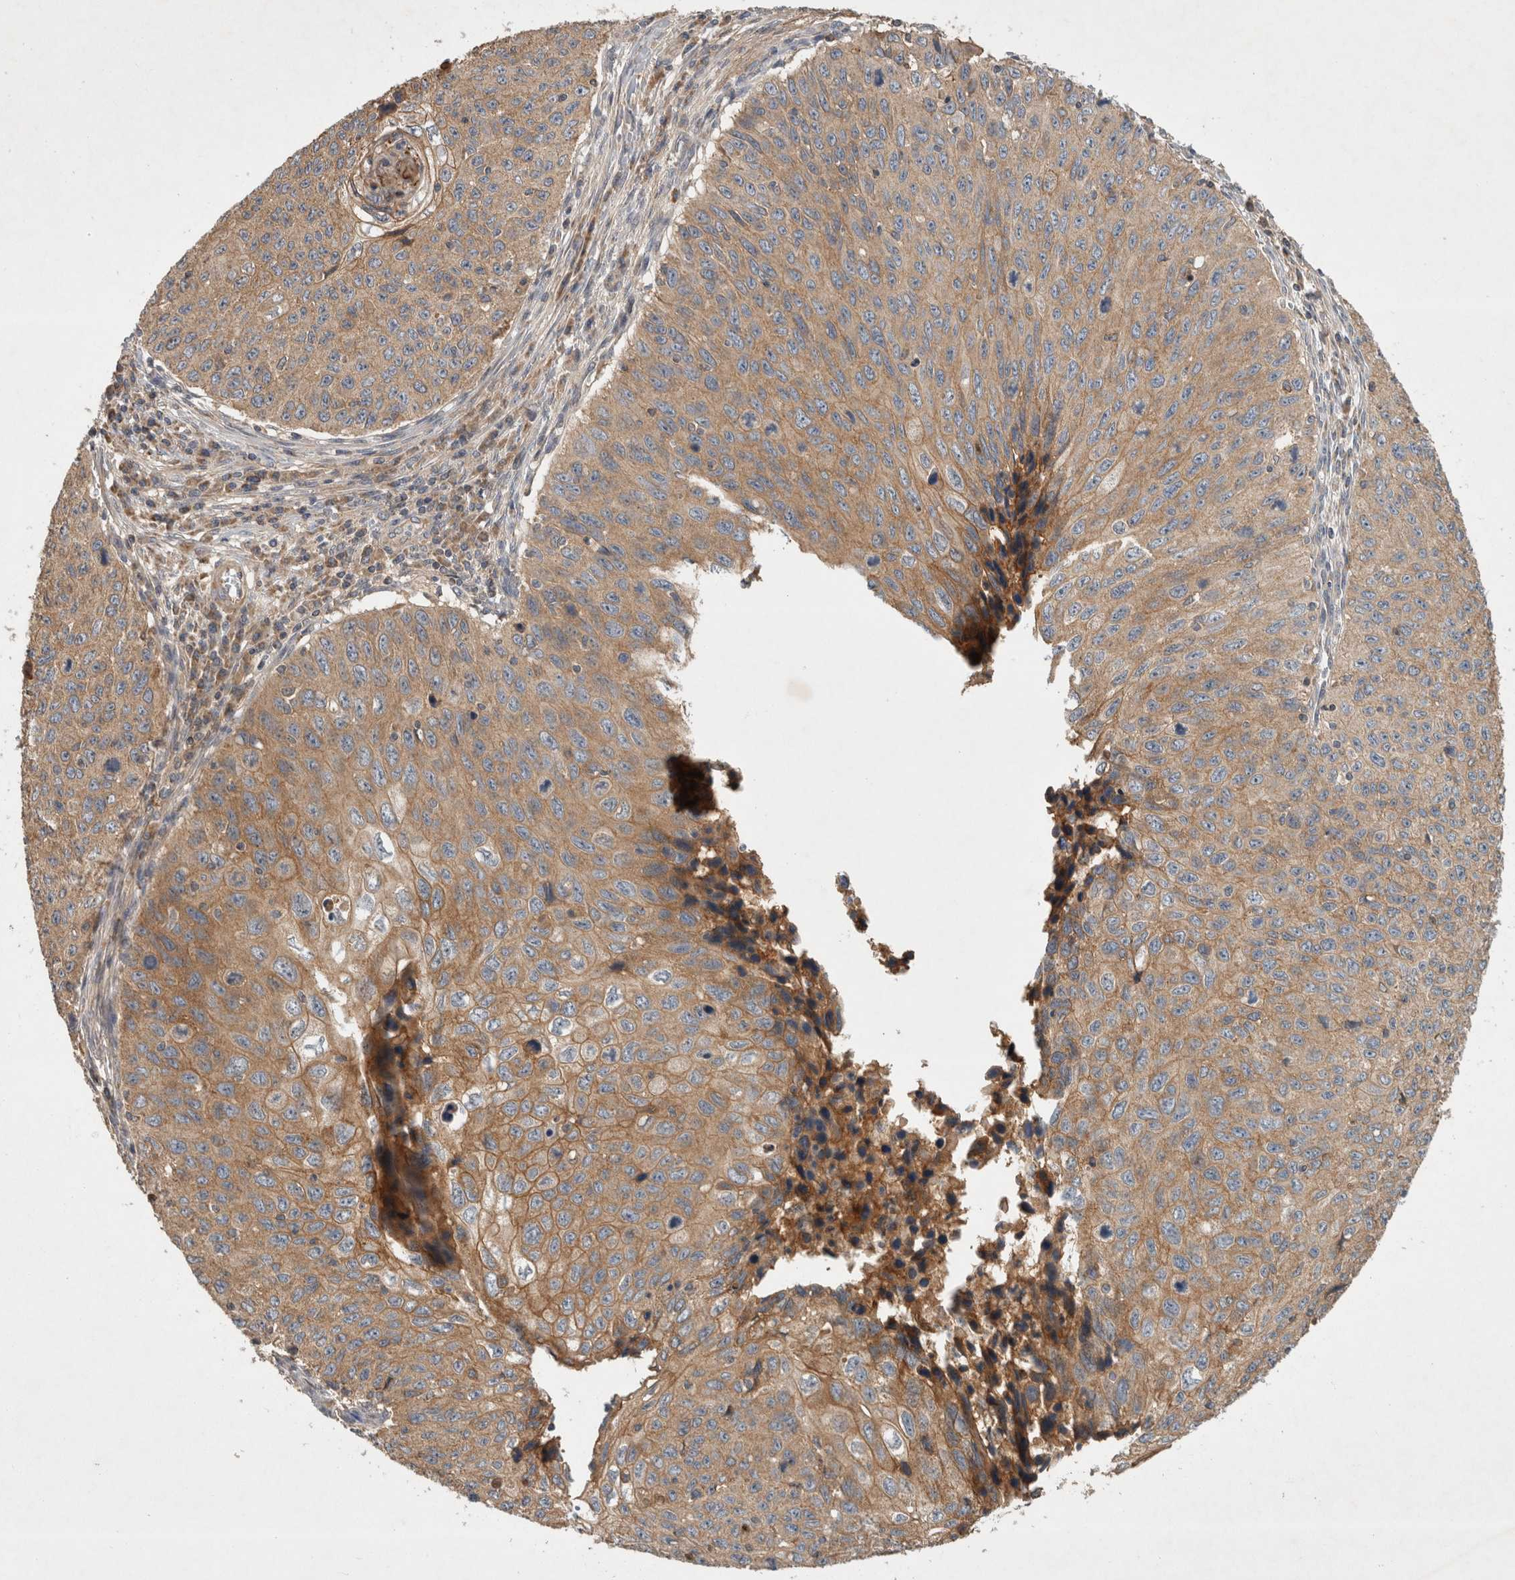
{"staining": {"intensity": "moderate", "quantity": ">75%", "location": "cytoplasmic/membranous"}, "tissue": "cervical cancer", "cell_type": "Tumor cells", "image_type": "cancer", "snomed": [{"axis": "morphology", "description": "Squamous cell carcinoma, NOS"}, {"axis": "topography", "description": "Cervix"}], "caption": "Immunohistochemistry staining of cervical cancer, which displays medium levels of moderate cytoplasmic/membranous expression in approximately >75% of tumor cells indicating moderate cytoplasmic/membranous protein expression. The staining was performed using DAB (3,3'-diaminobenzidine) (brown) for protein detection and nuclei were counterstained in hematoxylin (blue).", "gene": "SERAC1", "patient": {"sex": "female", "age": 53}}